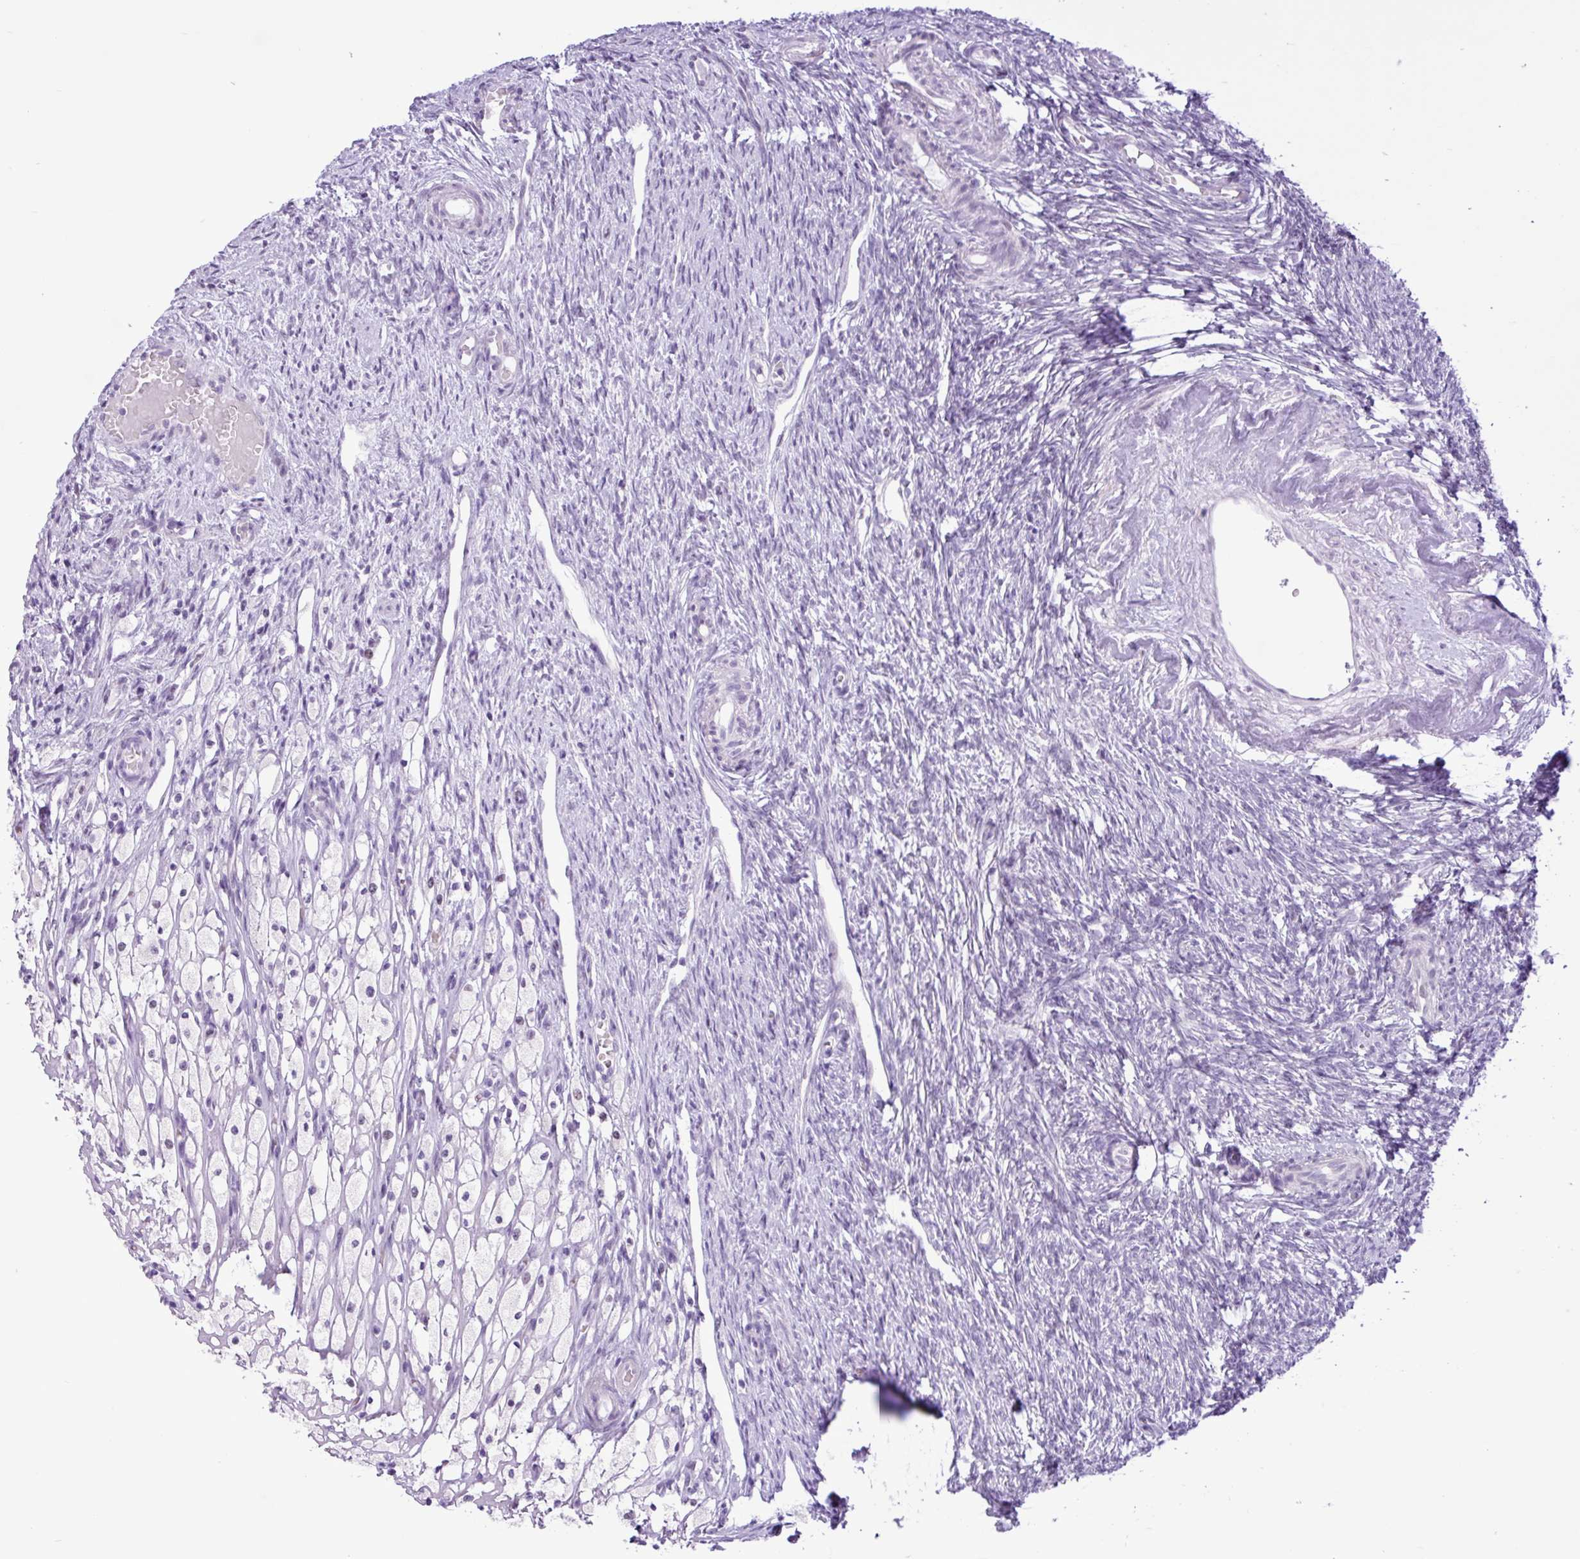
{"staining": {"intensity": "negative", "quantity": "none", "location": "none"}, "tissue": "ovary", "cell_type": "Follicle cells", "image_type": "normal", "snomed": [{"axis": "morphology", "description": "Normal tissue, NOS"}, {"axis": "topography", "description": "Ovary"}], "caption": "Normal ovary was stained to show a protein in brown. There is no significant staining in follicle cells. Nuclei are stained in blue.", "gene": "ELOA2", "patient": {"sex": "female", "age": 51}}